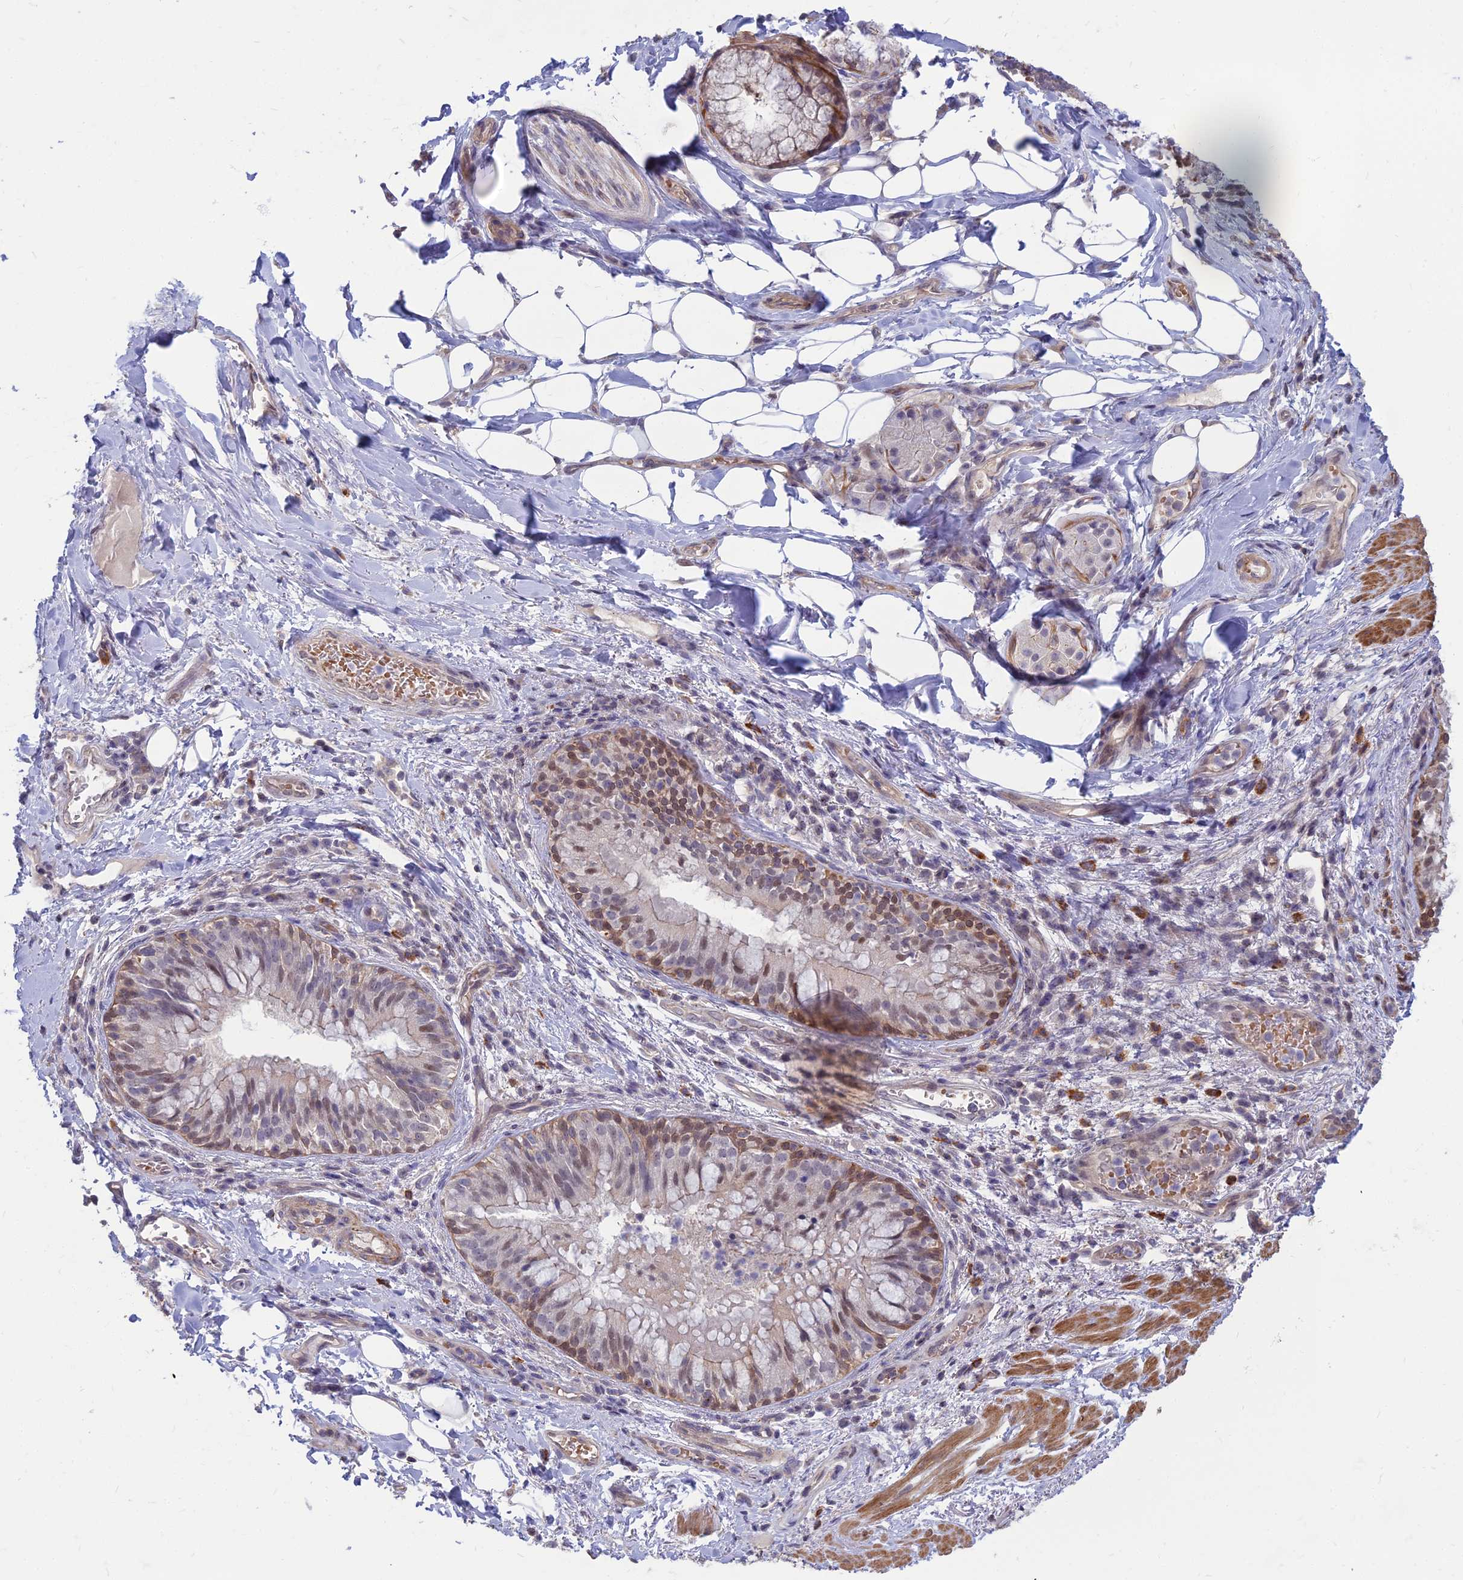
{"staining": {"intensity": "negative", "quantity": "none", "location": "none"}, "tissue": "adipose tissue", "cell_type": "Adipocytes", "image_type": "normal", "snomed": [{"axis": "morphology", "description": "Normal tissue, NOS"}, {"axis": "topography", "description": "Lymph node"}, {"axis": "topography", "description": "Cartilage tissue"}, {"axis": "topography", "description": "Bronchus"}], "caption": "Immunohistochemical staining of normal human adipose tissue shows no significant staining in adipocytes. The staining was performed using DAB to visualize the protein expression in brown, while the nuclei were stained in blue with hematoxylin (Magnification: 20x).", "gene": "OPA3", "patient": {"sex": "male", "age": 63}}